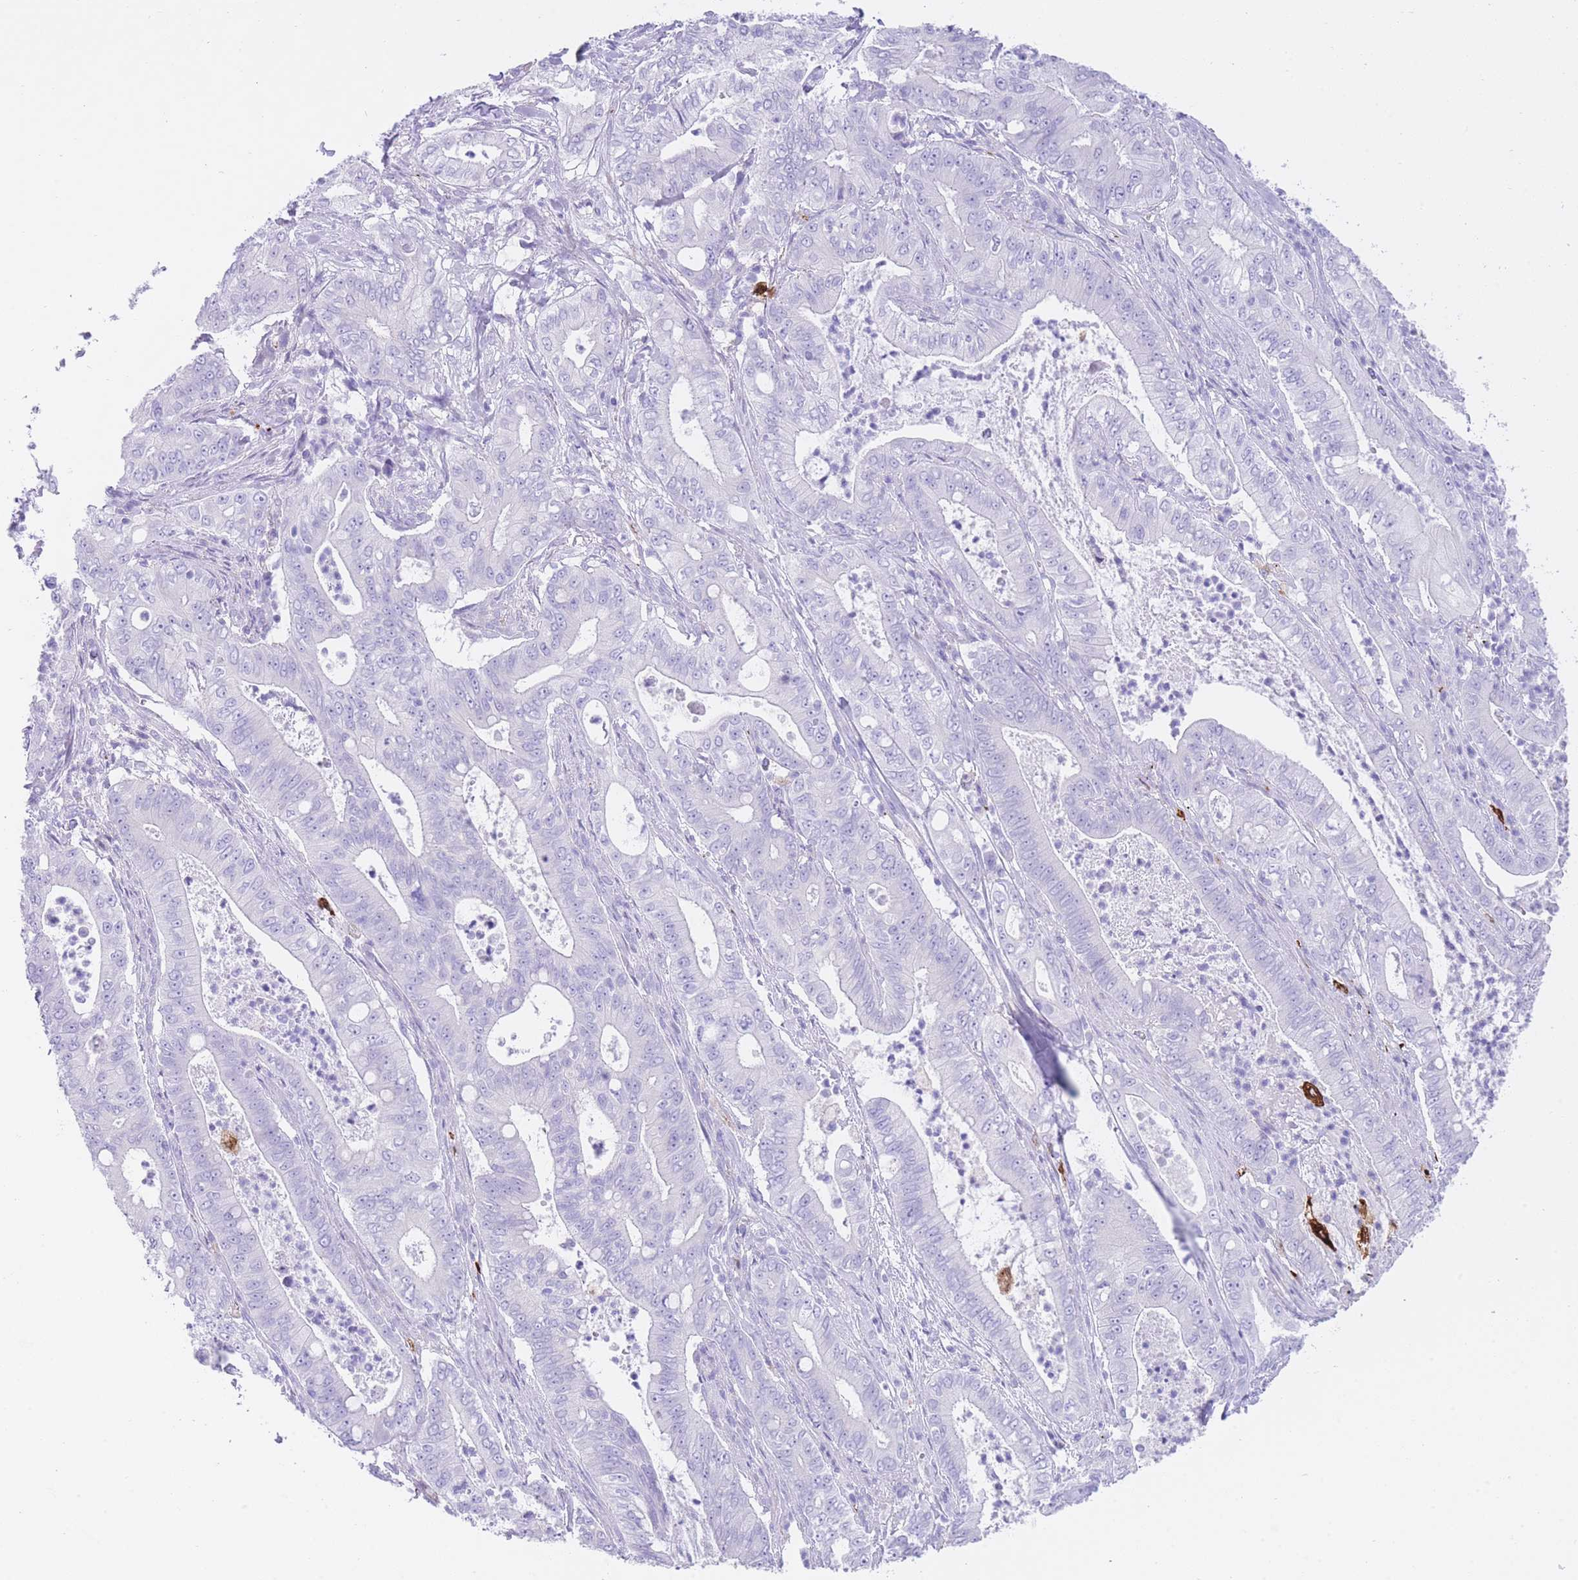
{"staining": {"intensity": "negative", "quantity": "none", "location": "none"}, "tissue": "pancreatic cancer", "cell_type": "Tumor cells", "image_type": "cancer", "snomed": [{"axis": "morphology", "description": "Adenocarcinoma, NOS"}, {"axis": "topography", "description": "Pancreas"}], "caption": "A high-resolution photomicrograph shows immunohistochemistry (IHC) staining of pancreatic adenocarcinoma, which demonstrates no significant expression in tumor cells.", "gene": "QTRT1", "patient": {"sex": "male", "age": 71}}